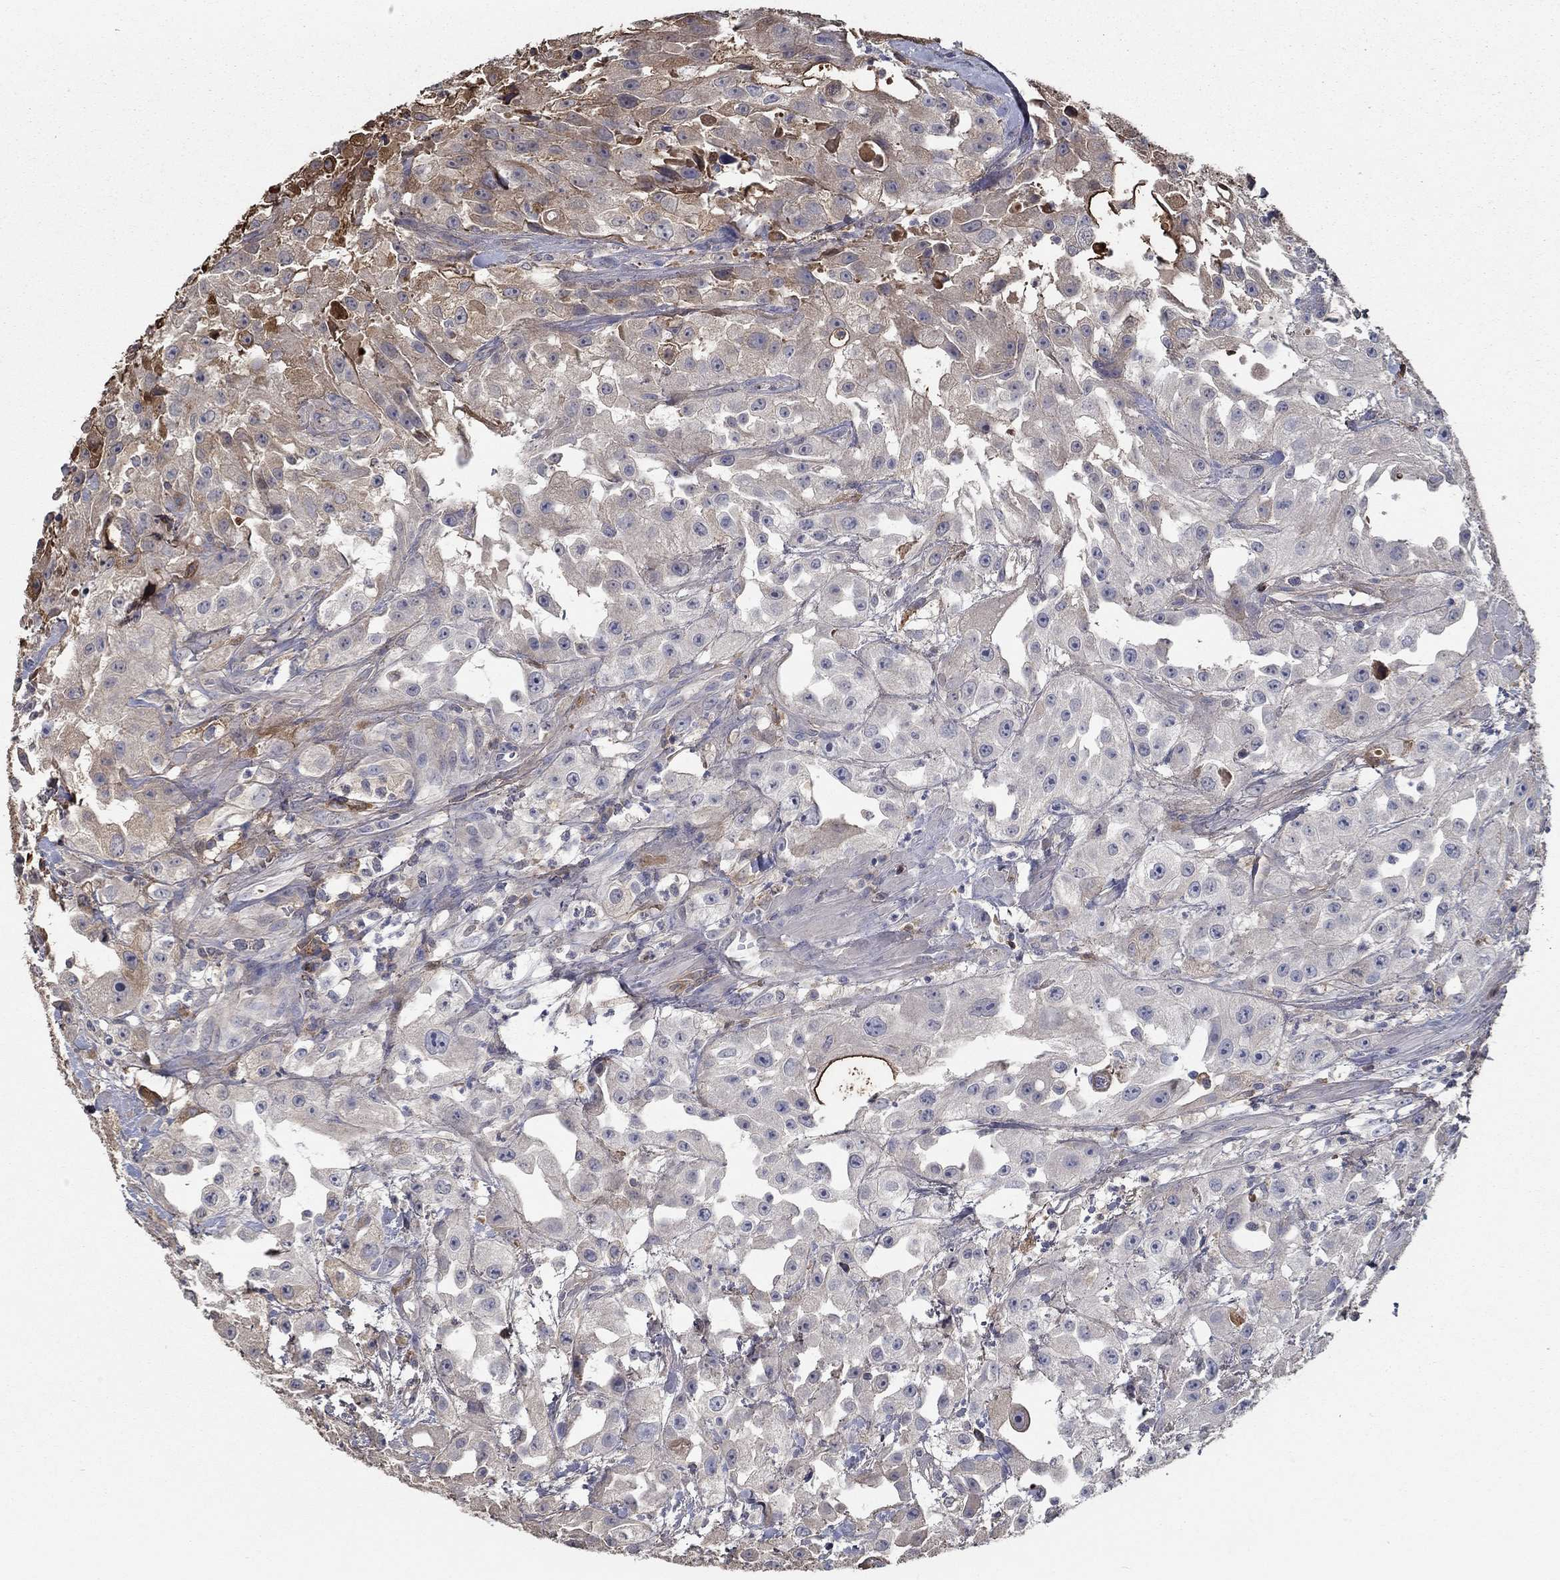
{"staining": {"intensity": "negative", "quantity": "none", "location": "none"}, "tissue": "urothelial cancer", "cell_type": "Tumor cells", "image_type": "cancer", "snomed": [{"axis": "morphology", "description": "Urothelial carcinoma, High grade"}, {"axis": "topography", "description": "Urinary bladder"}], "caption": "Tumor cells are negative for protein expression in human urothelial carcinoma (high-grade). The staining was performed using DAB to visualize the protein expression in brown, while the nuclei were stained in blue with hematoxylin (Magnification: 20x).", "gene": "IL10", "patient": {"sex": "male", "age": 79}}